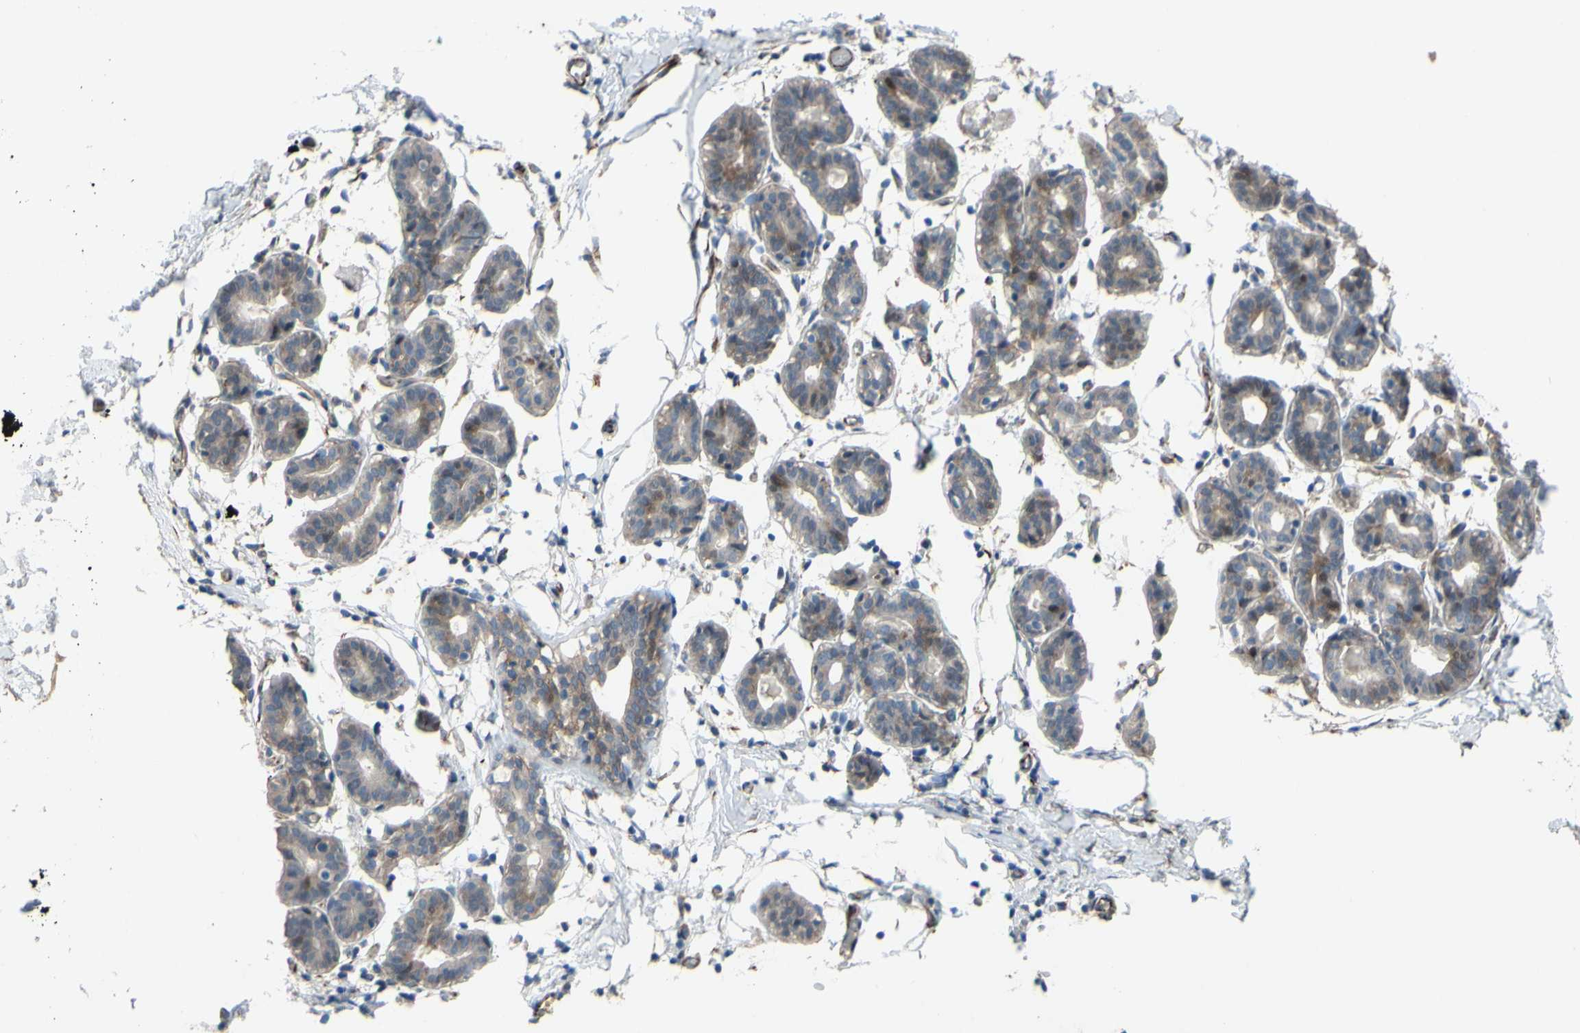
{"staining": {"intensity": "negative", "quantity": "none", "location": "none"}, "tissue": "breast", "cell_type": "Adipocytes", "image_type": "normal", "snomed": [{"axis": "morphology", "description": "Normal tissue, NOS"}, {"axis": "topography", "description": "Breast"}], "caption": "Micrograph shows no significant protein staining in adipocytes of benign breast.", "gene": "CDCP1", "patient": {"sex": "female", "age": 27}}